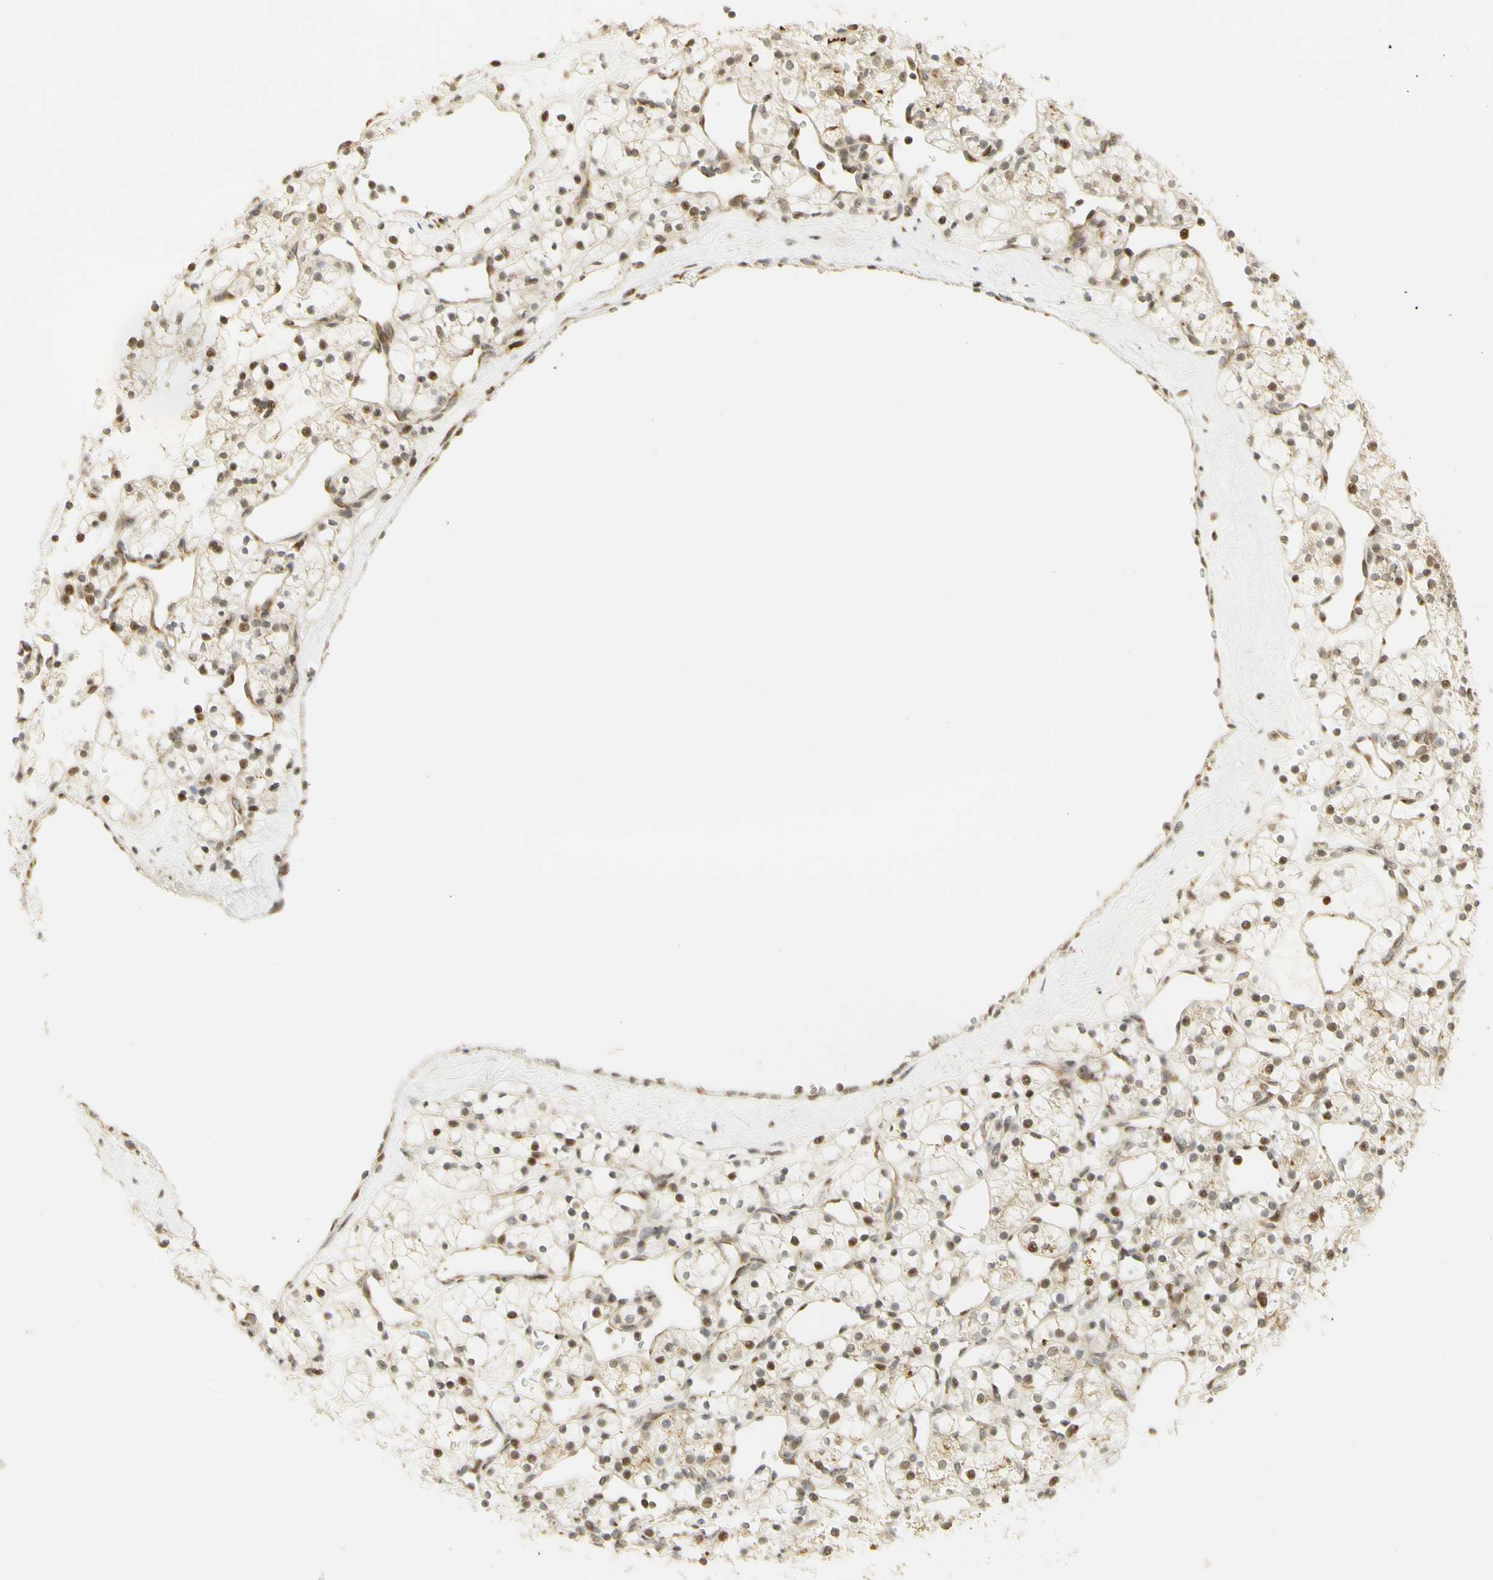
{"staining": {"intensity": "moderate", "quantity": "<25%", "location": "cytoplasmic/membranous,nuclear"}, "tissue": "renal cancer", "cell_type": "Tumor cells", "image_type": "cancer", "snomed": [{"axis": "morphology", "description": "Adenocarcinoma, NOS"}, {"axis": "topography", "description": "Kidney"}], "caption": "Immunohistochemistry staining of adenocarcinoma (renal), which demonstrates low levels of moderate cytoplasmic/membranous and nuclear expression in approximately <25% of tumor cells indicating moderate cytoplasmic/membranous and nuclear protein staining. The staining was performed using DAB (3,3'-diaminobenzidine) (brown) for protein detection and nuclei were counterstained in hematoxylin (blue).", "gene": "KIF11", "patient": {"sex": "female", "age": 60}}